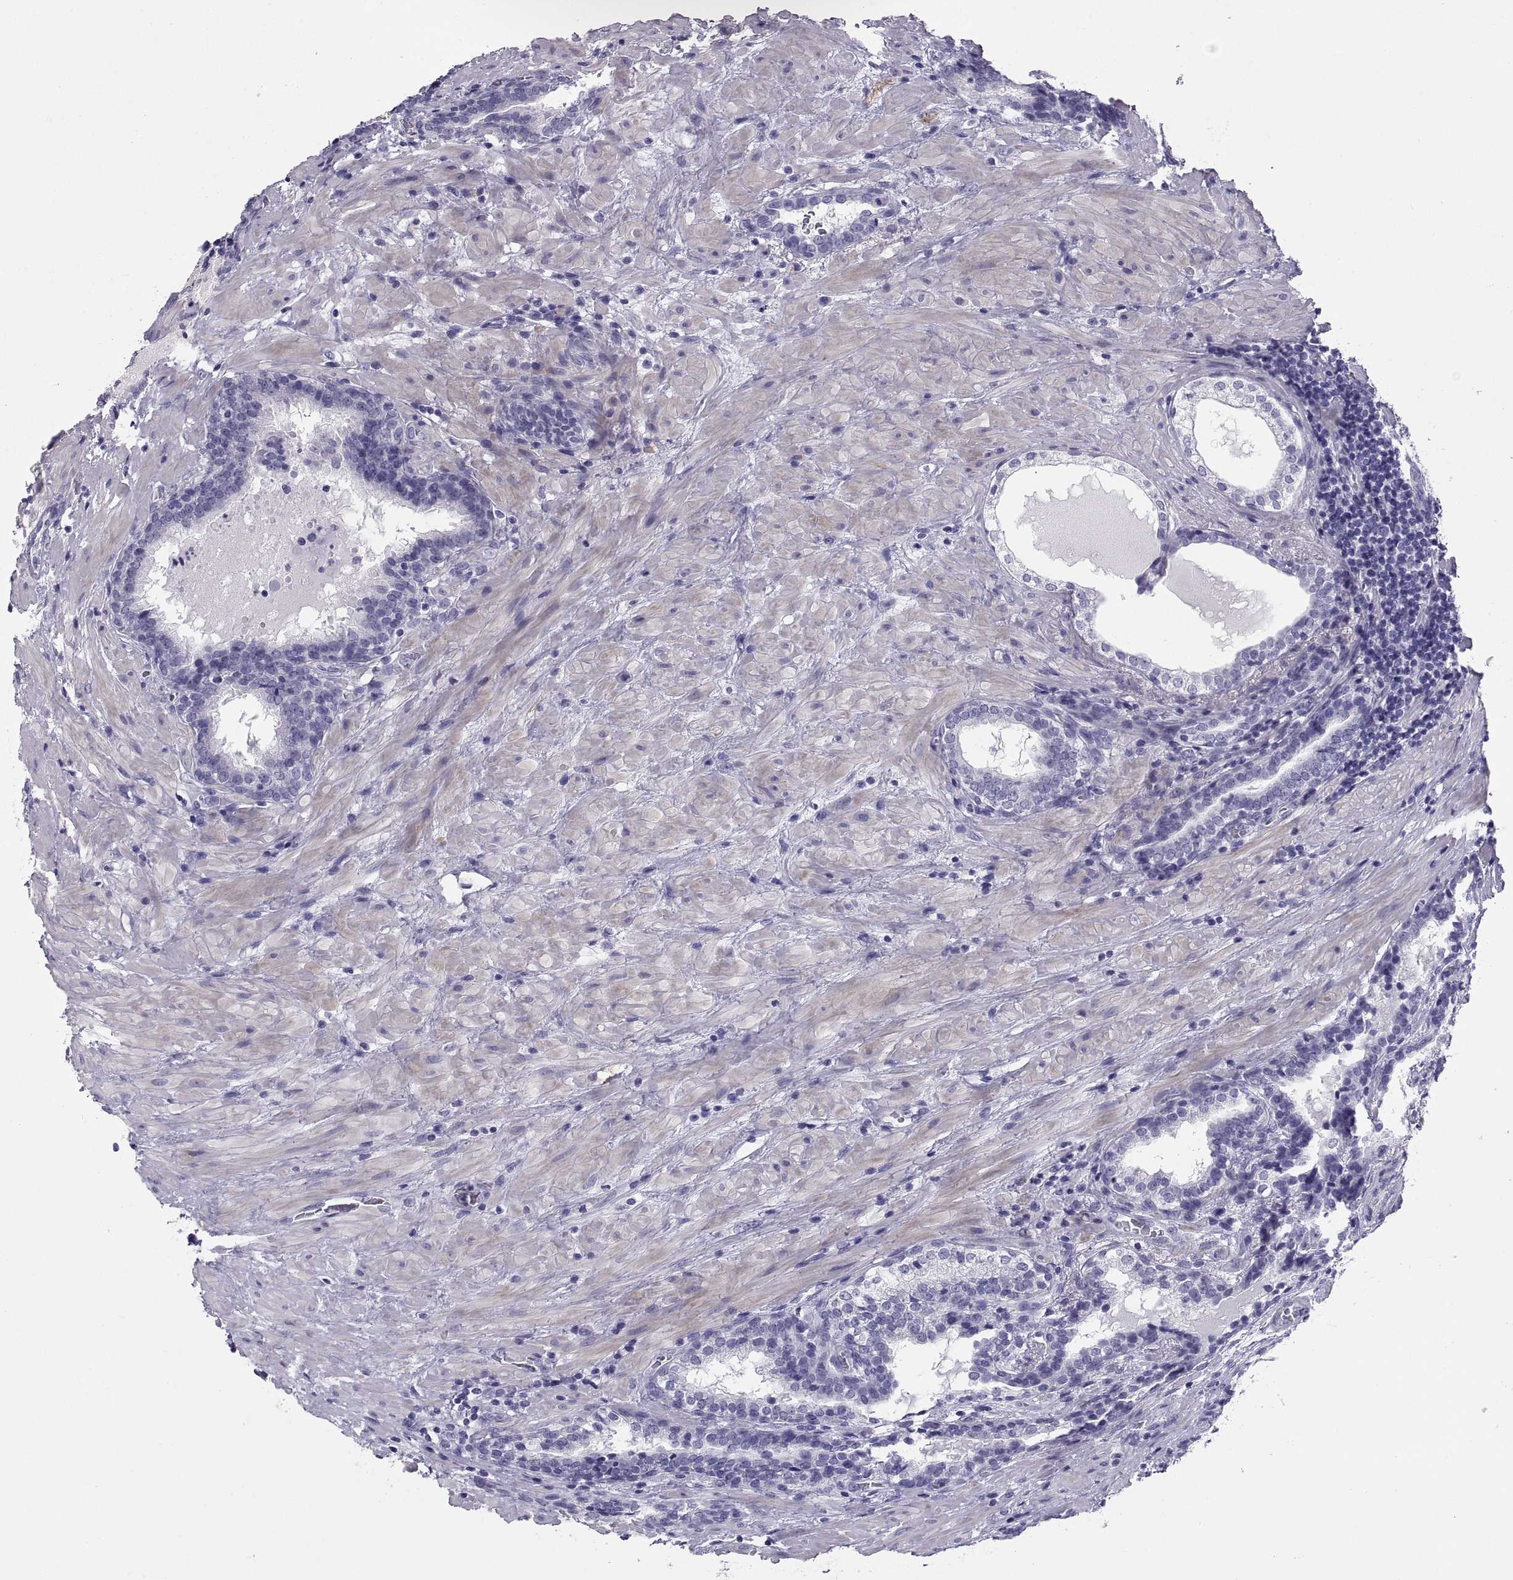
{"staining": {"intensity": "negative", "quantity": "none", "location": "none"}, "tissue": "prostate cancer", "cell_type": "Tumor cells", "image_type": "cancer", "snomed": [{"axis": "morphology", "description": "Adenocarcinoma, NOS"}, {"axis": "topography", "description": "Prostate and seminal vesicle, NOS"}], "caption": "Prostate cancer (adenocarcinoma) was stained to show a protein in brown. There is no significant staining in tumor cells. Brightfield microscopy of immunohistochemistry stained with DAB (brown) and hematoxylin (blue), captured at high magnification.", "gene": "RGS20", "patient": {"sex": "male", "age": 63}}